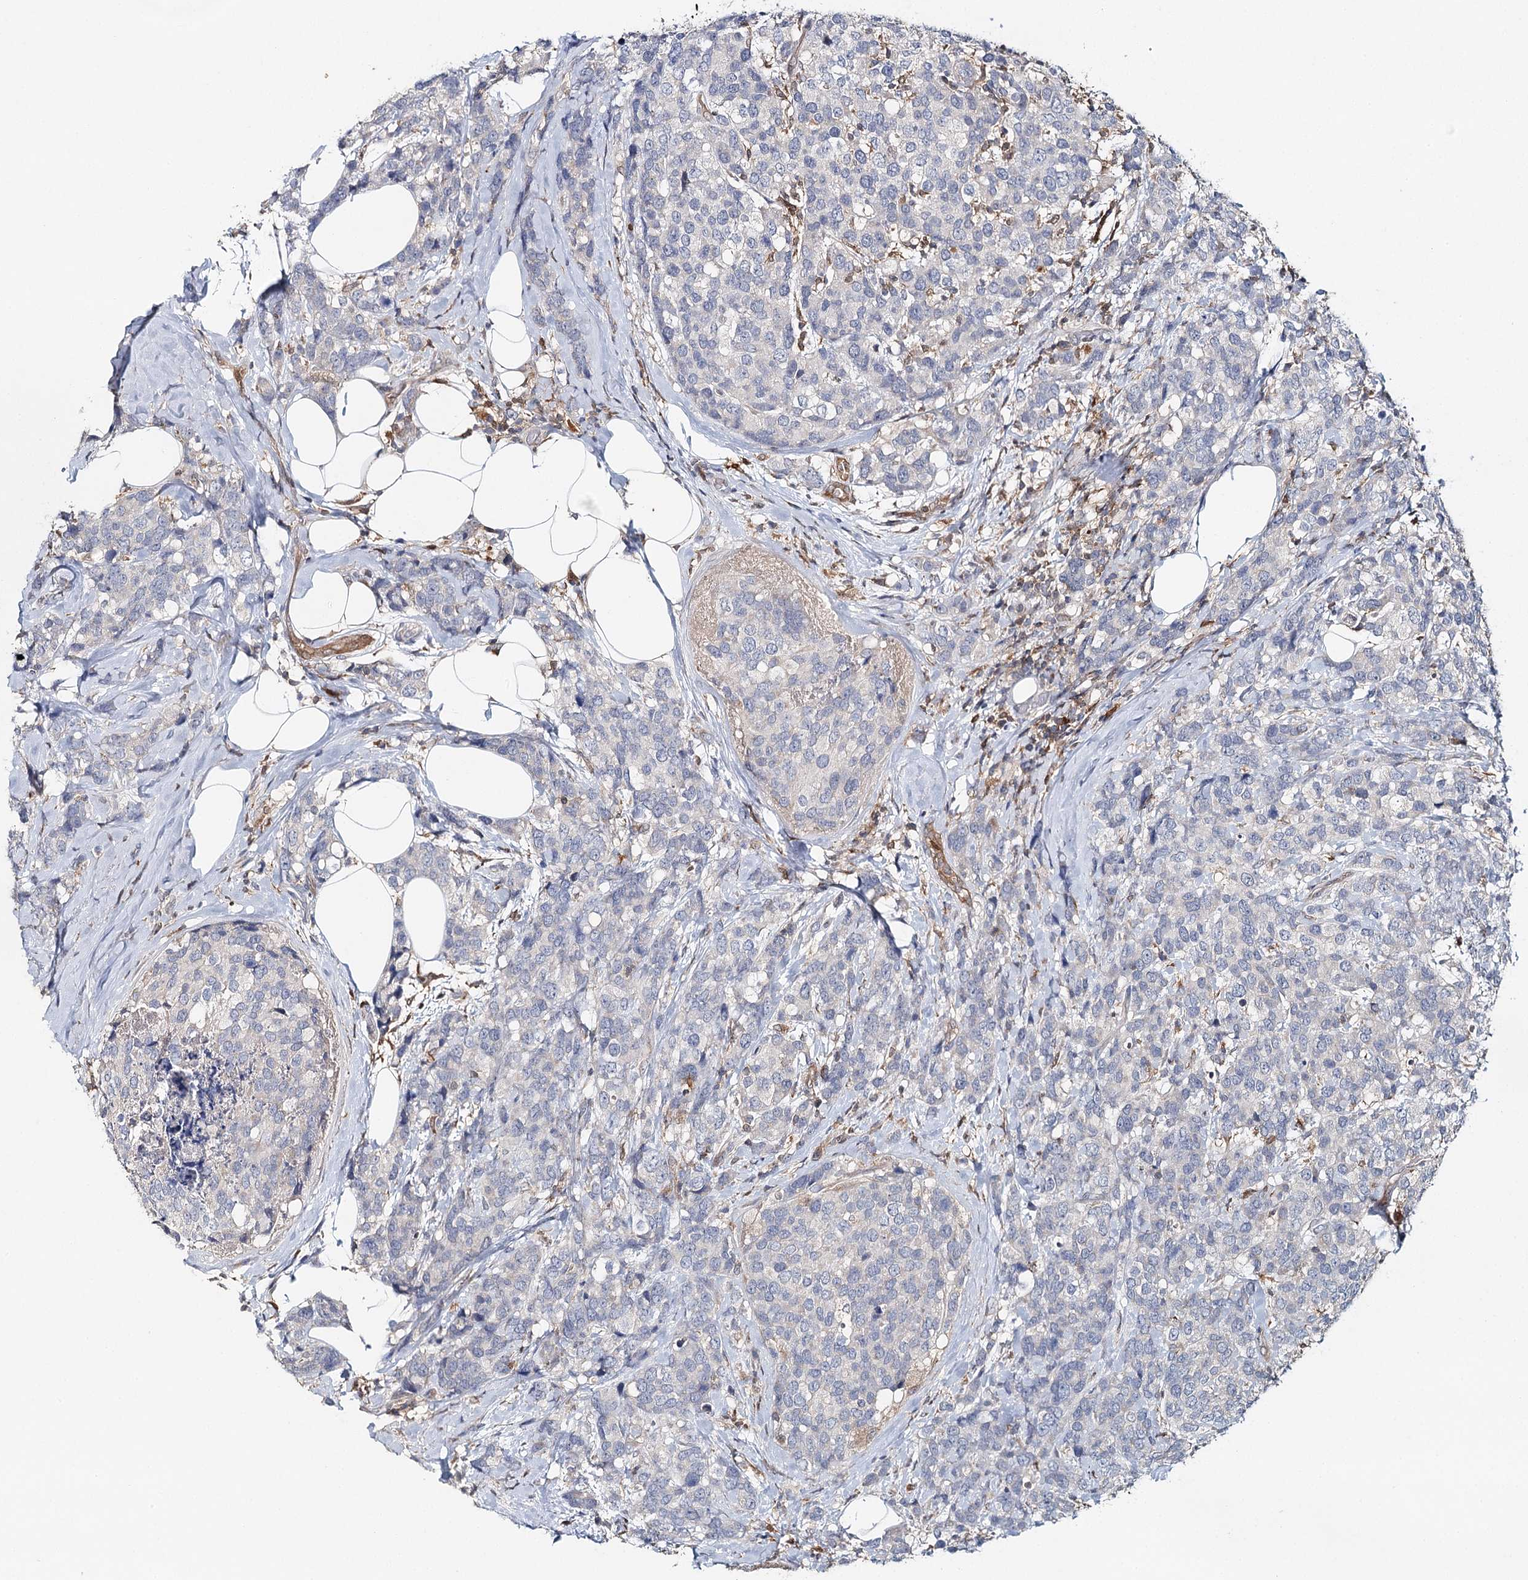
{"staining": {"intensity": "negative", "quantity": "none", "location": "none"}, "tissue": "breast cancer", "cell_type": "Tumor cells", "image_type": "cancer", "snomed": [{"axis": "morphology", "description": "Lobular carcinoma"}, {"axis": "topography", "description": "Breast"}], "caption": "The photomicrograph shows no staining of tumor cells in breast cancer (lobular carcinoma). (Brightfield microscopy of DAB immunohistochemistry (IHC) at high magnification).", "gene": "SLC41A2", "patient": {"sex": "female", "age": 59}}